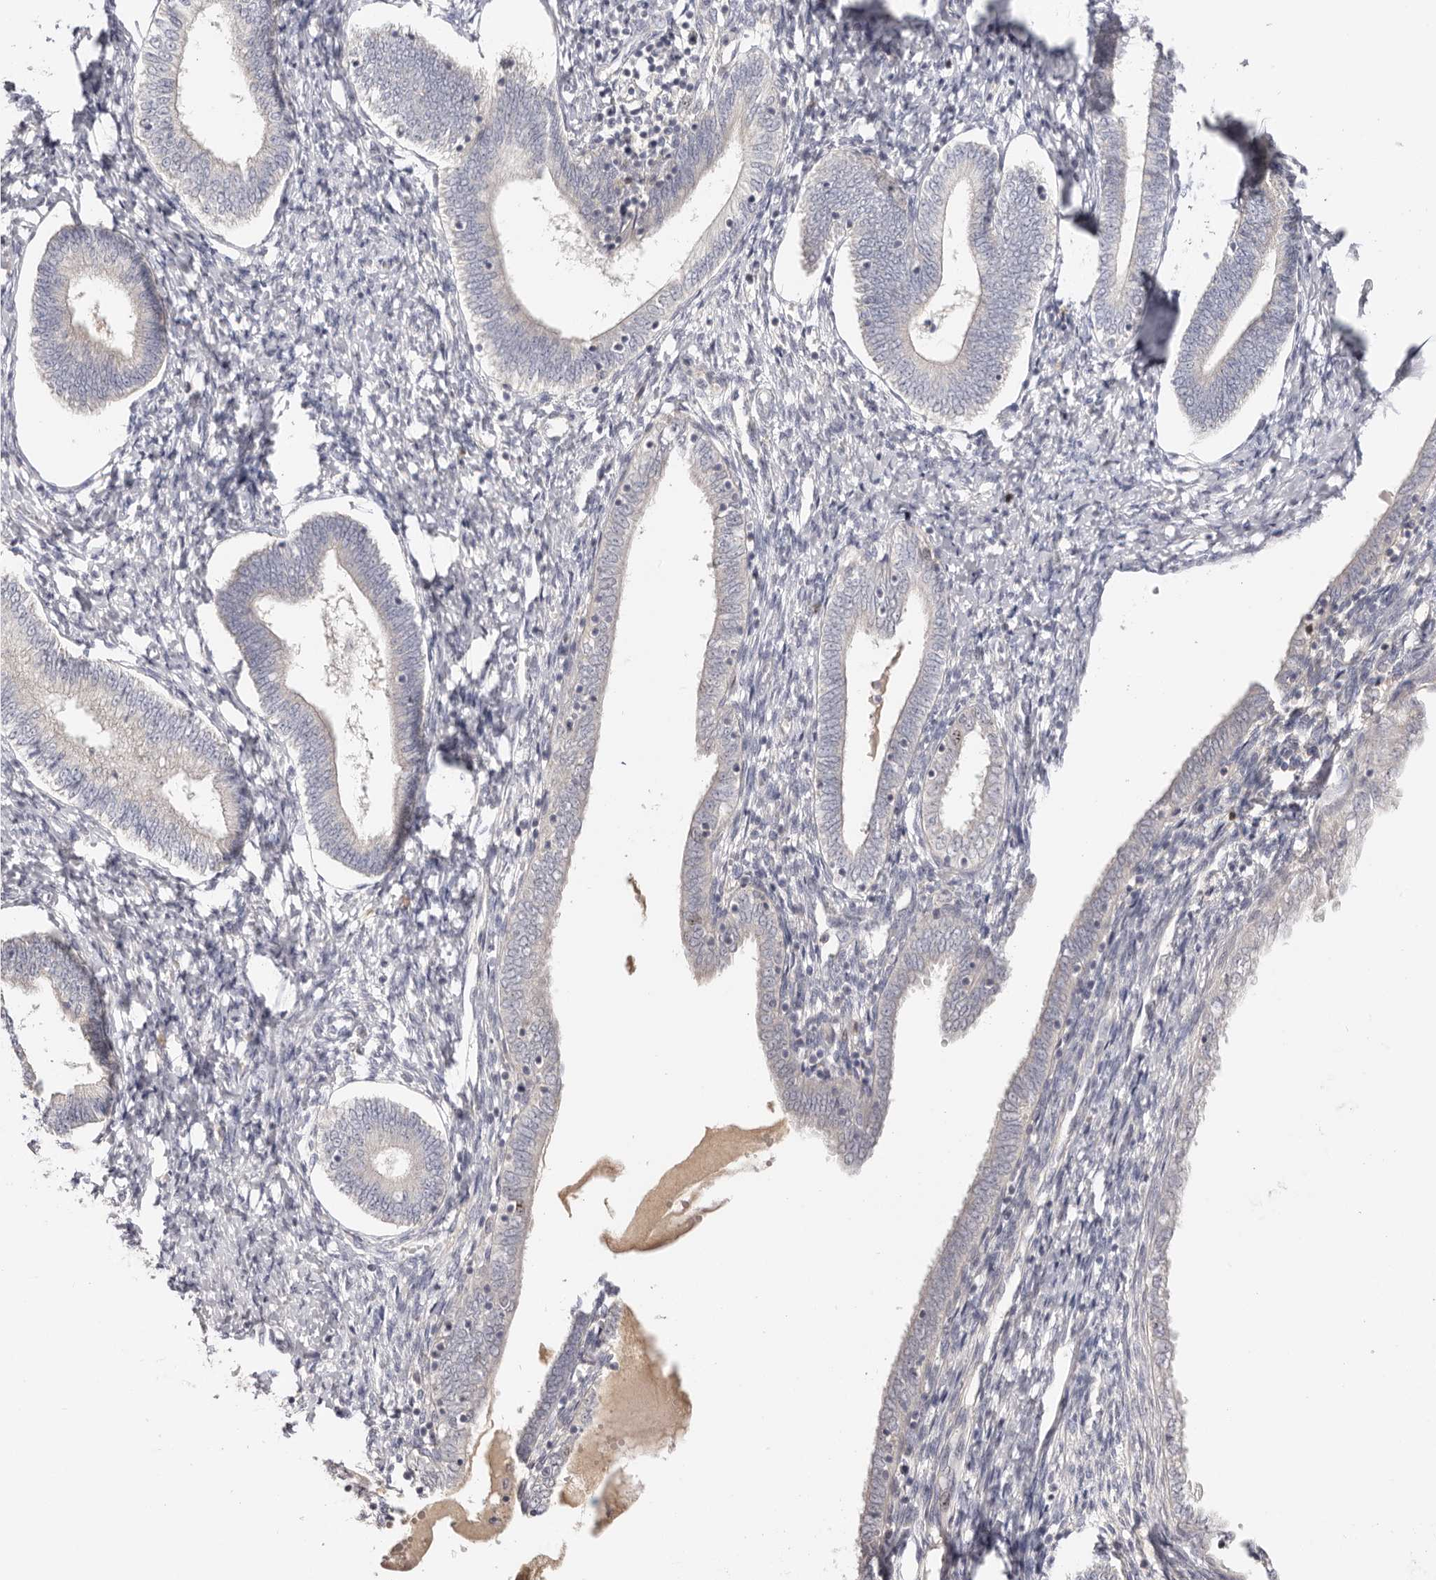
{"staining": {"intensity": "negative", "quantity": "none", "location": "none"}, "tissue": "endometrium", "cell_type": "Cells in endometrial stroma", "image_type": "normal", "snomed": [{"axis": "morphology", "description": "Normal tissue, NOS"}, {"axis": "topography", "description": "Endometrium"}], "caption": "The photomicrograph reveals no significant staining in cells in endometrial stroma of endometrium.", "gene": "CCDC190", "patient": {"sex": "female", "age": 72}}